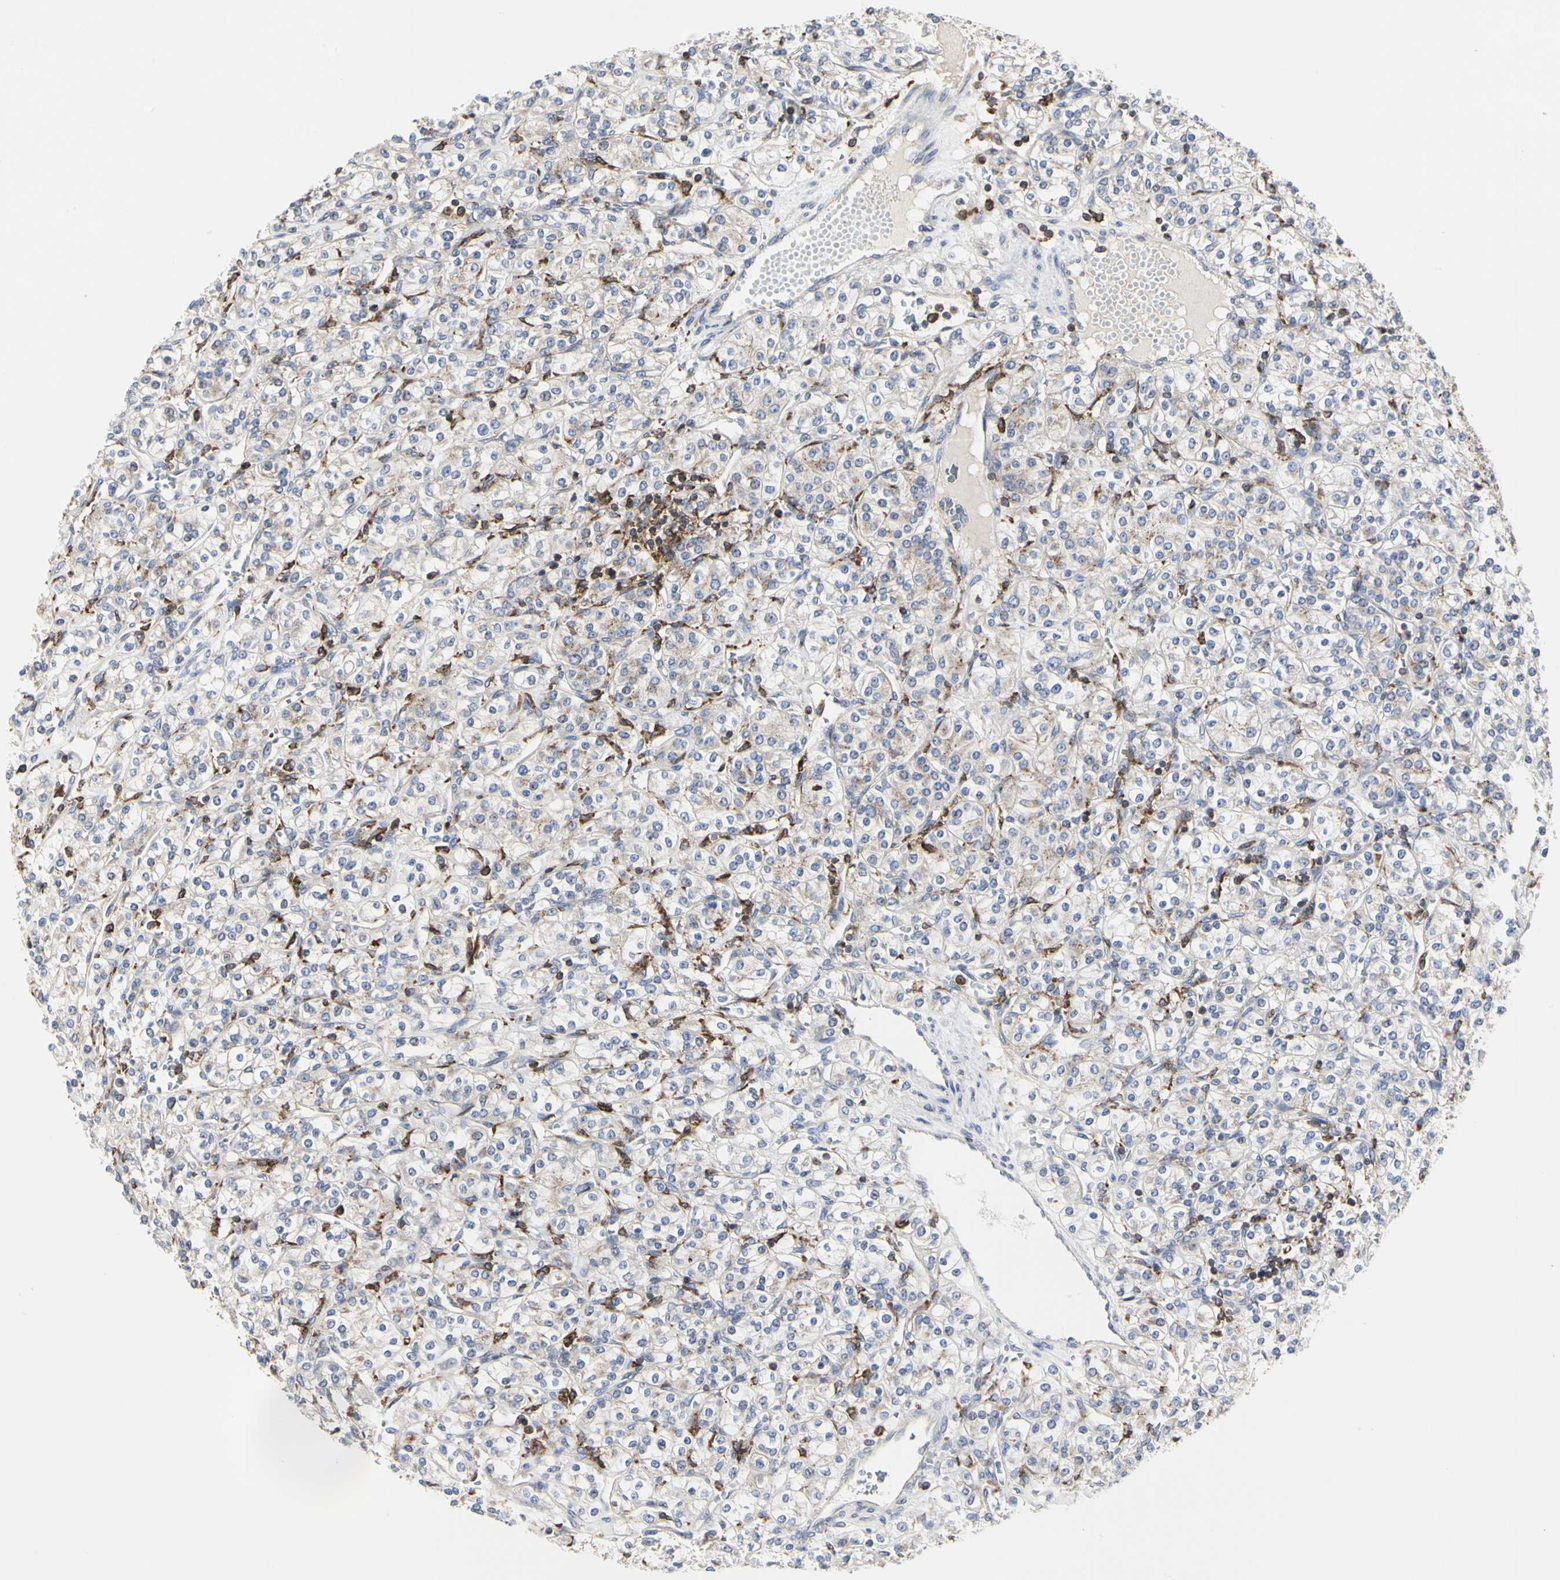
{"staining": {"intensity": "negative", "quantity": "none", "location": "none"}, "tissue": "renal cancer", "cell_type": "Tumor cells", "image_type": "cancer", "snomed": [{"axis": "morphology", "description": "Adenocarcinoma, NOS"}, {"axis": "topography", "description": "Kidney"}], "caption": "A histopathology image of human renal adenocarcinoma is negative for staining in tumor cells.", "gene": "NAPG", "patient": {"sex": "male", "age": 77}}